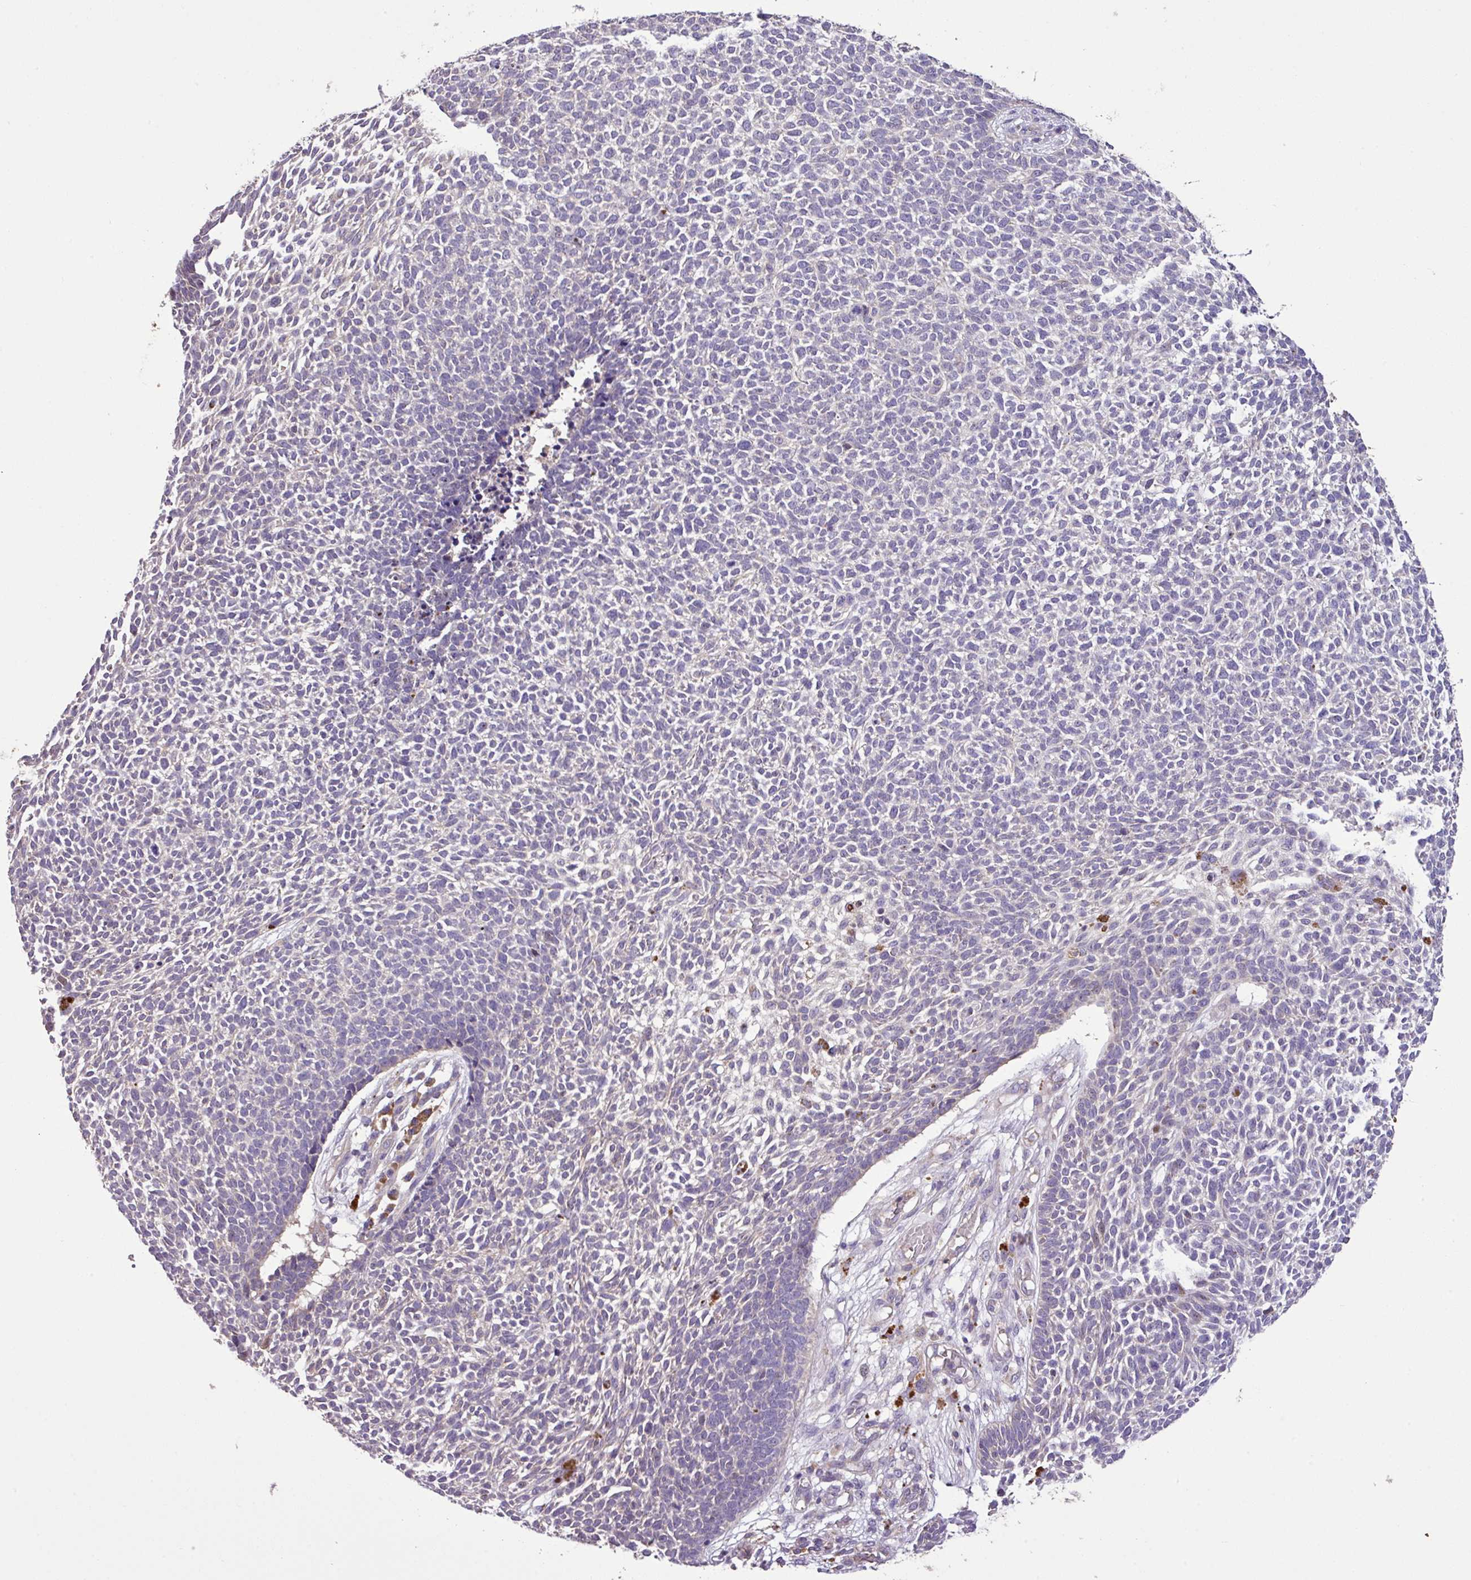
{"staining": {"intensity": "negative", "quantity": "none", "location": "none"}, "tissue": "skin cancer", "cell_type": "Tumor cells", "image_type": "cancer", "snomed": [{"axis": "morphology", "description": "Basal cell carcinoma"}, {"axis": "topography", "description": "Skin"}], "caption": "There is no significant staining in tumor cells of skin basal cell carcinoma.", "gene": "ZNF266", "patient": {"sex": "female", "age": 84}}